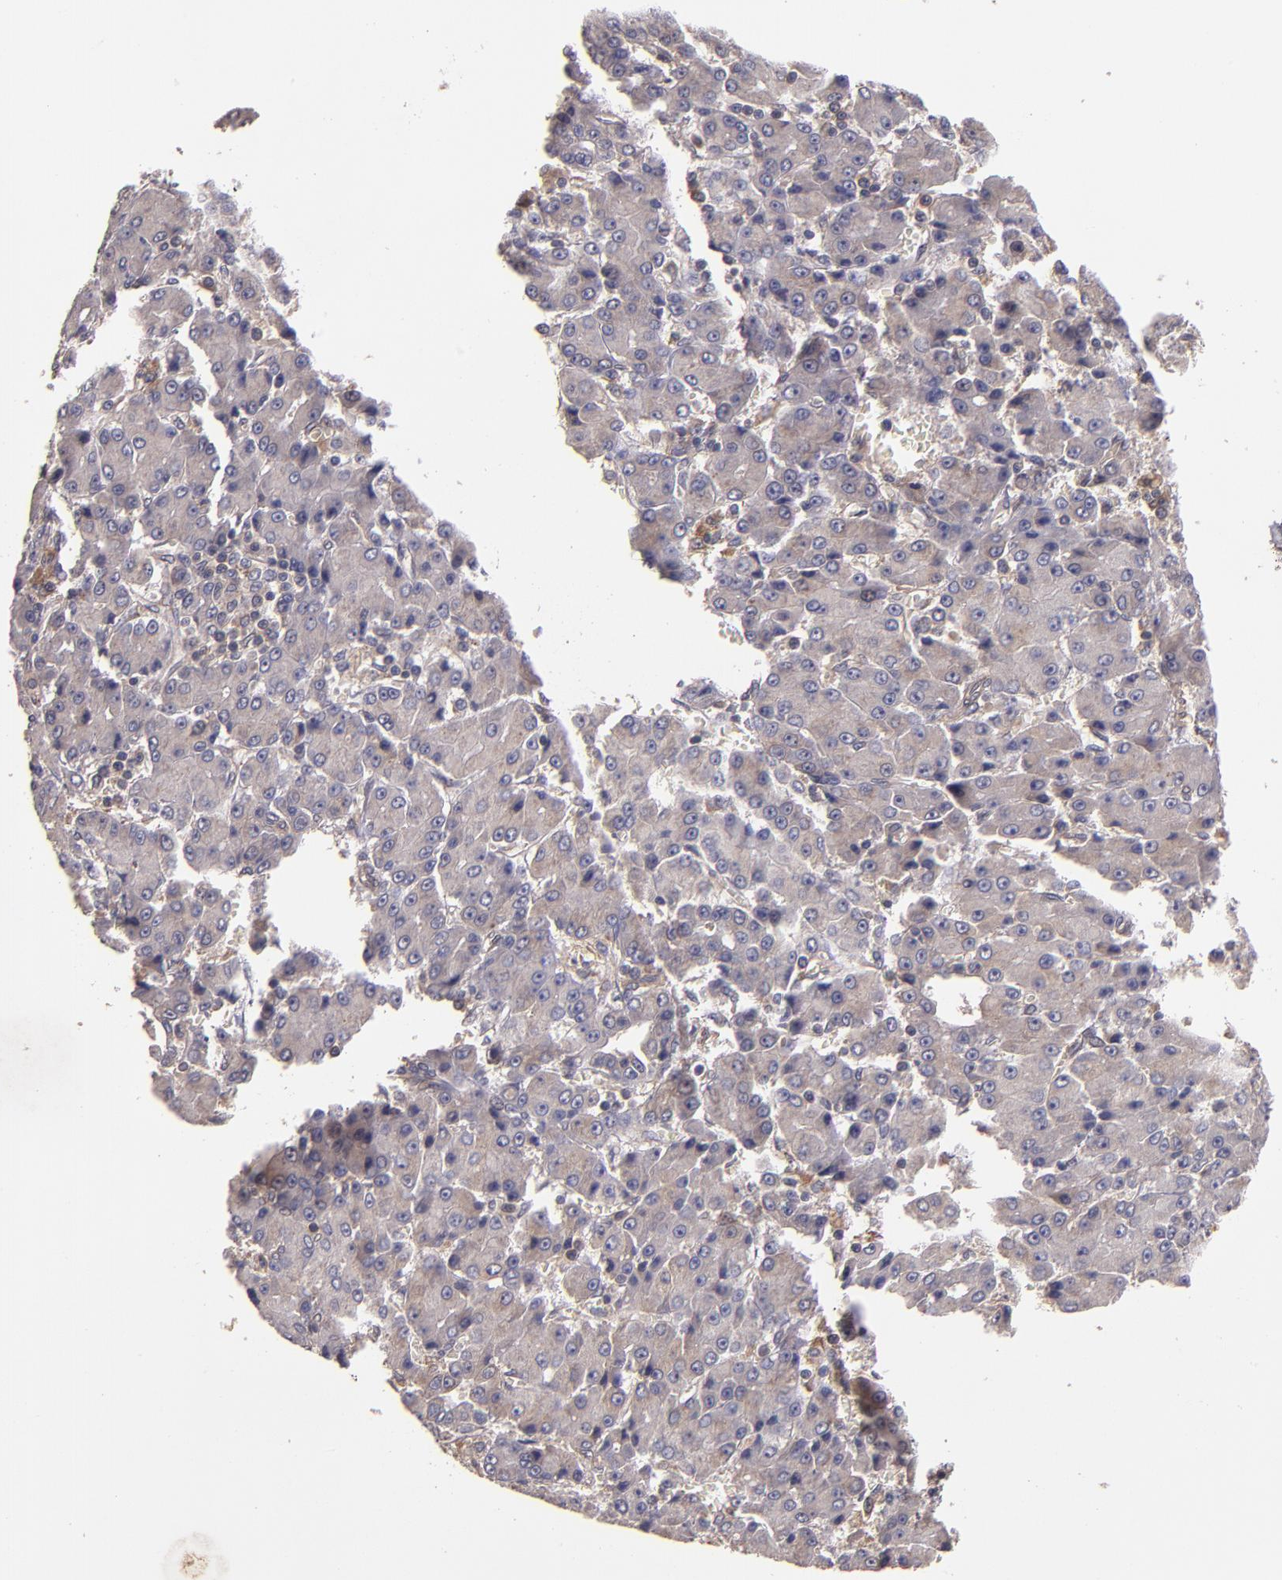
{"staining": {"intensity": "weak", "quantity": ">75%", "location": "cytoplasmic/membranous"}, "tissue": "liver cancer", "cell_type": "Tumor cells", "image_type": "cancer", "snomed": [{"axis": "morphology", "description": "Carcinoma, Hepatocellular, NOS"}, {"axis": "topography", "description": "Liver"}], "caption": "Immunohistochemical staining of liver cancer displays weak cytoplasmic/membranous protein positivity in about >75% of tumor cells.", "gene": "PRAF2", "patient": {"sex": "male", "age": 69}}